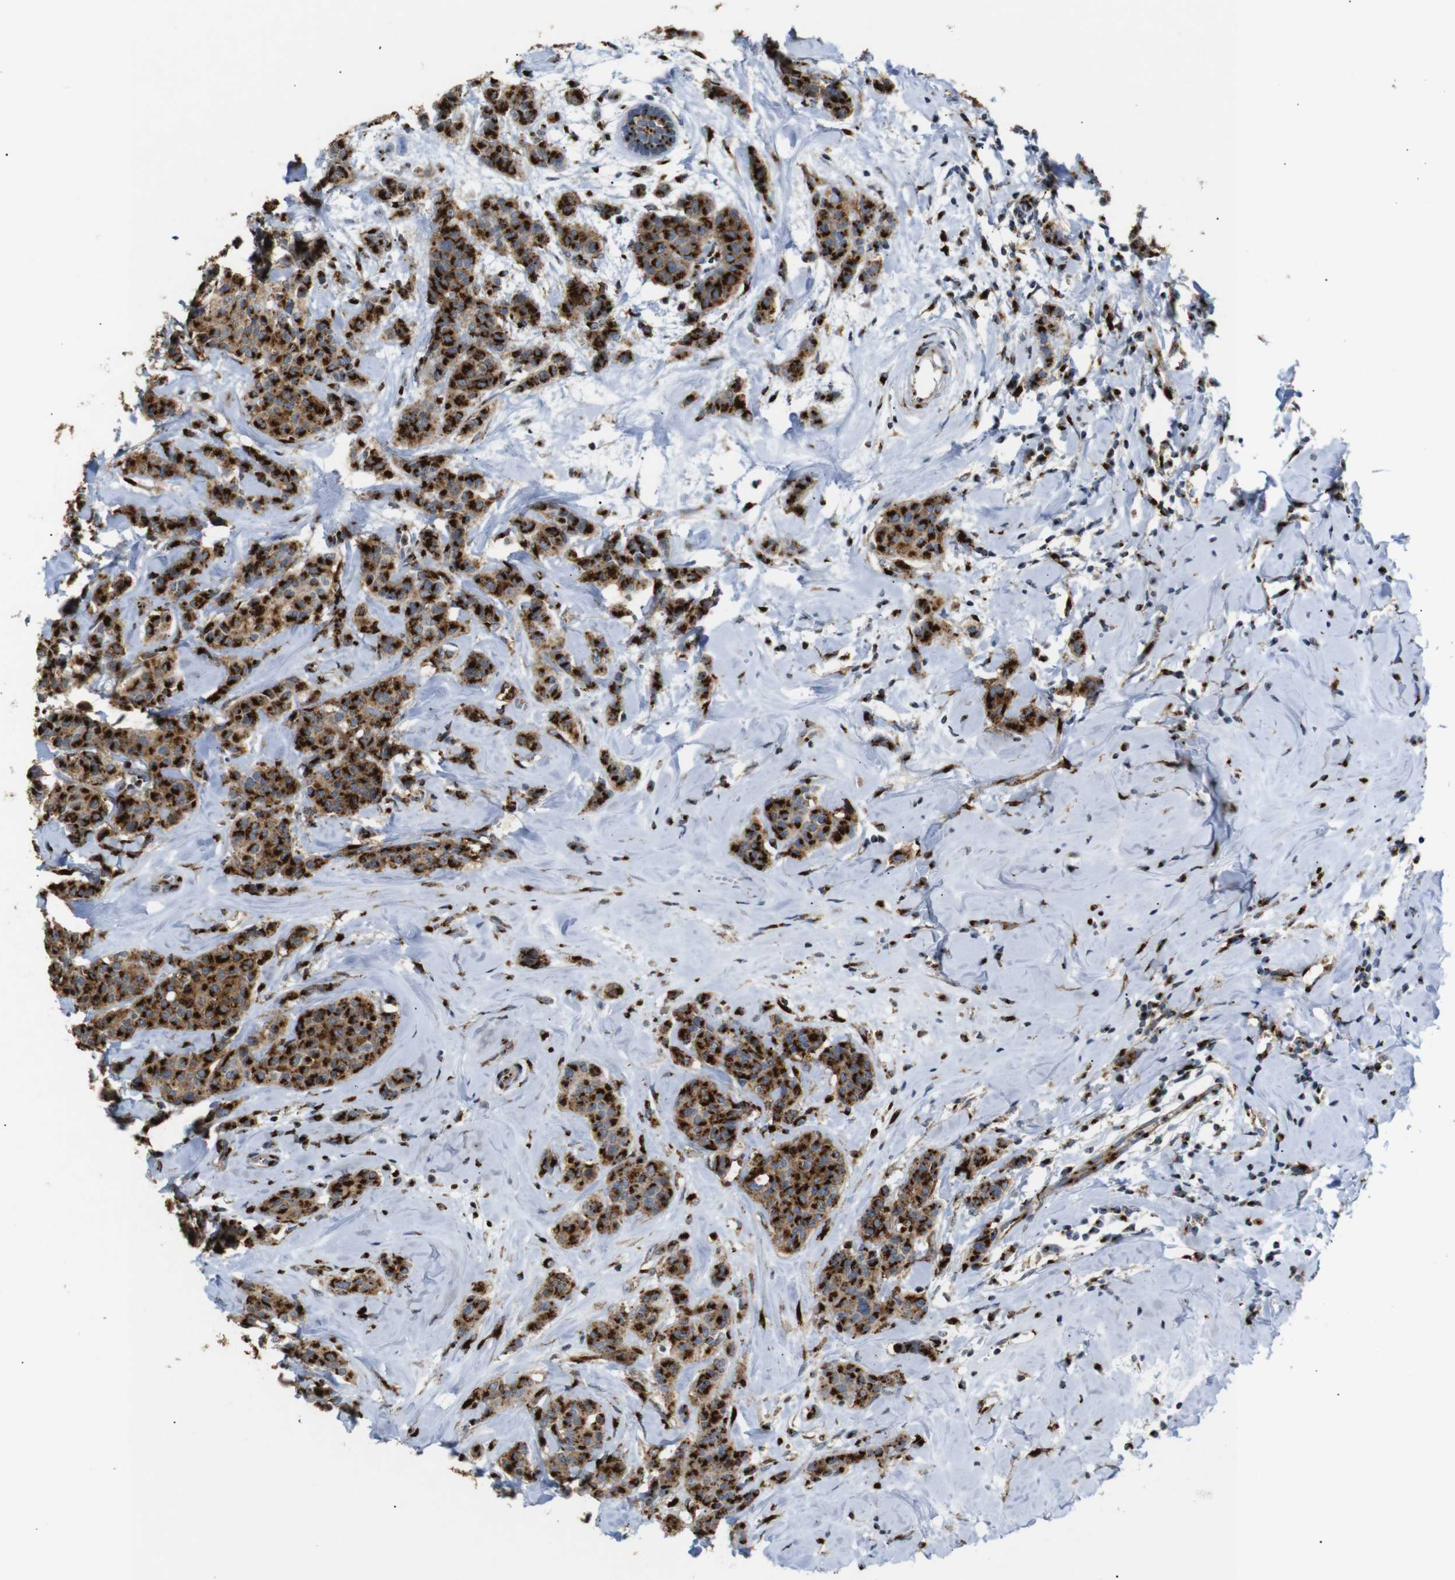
{"staining": {"intensity": "strong", "quantity": ">75%", "location": "cytoplasmic/membranous"}, "tissue": "breast cancer", "cell_type": "Tumor cells", "image_type": "cancer", "snomed": [{"axis": "morphology", "description": "Normal tissue, NOS"}, {"axis": "morphology", "description": "Duct carcinoma"}, {"axis": "topography", "description": "Breast"}], "caption": "Immunohistochemistry image of neoplastic tissue: breast cancer stained using immunohistochemistry exhibits high levels of strong protein expression localized specifically in the cytoplasmic/membranous of tumor cells, appearing as a cytoplasmic/membranous brown color.", "gene": "TGOLN2", "patient": {"sex": "female", "age": 40}}